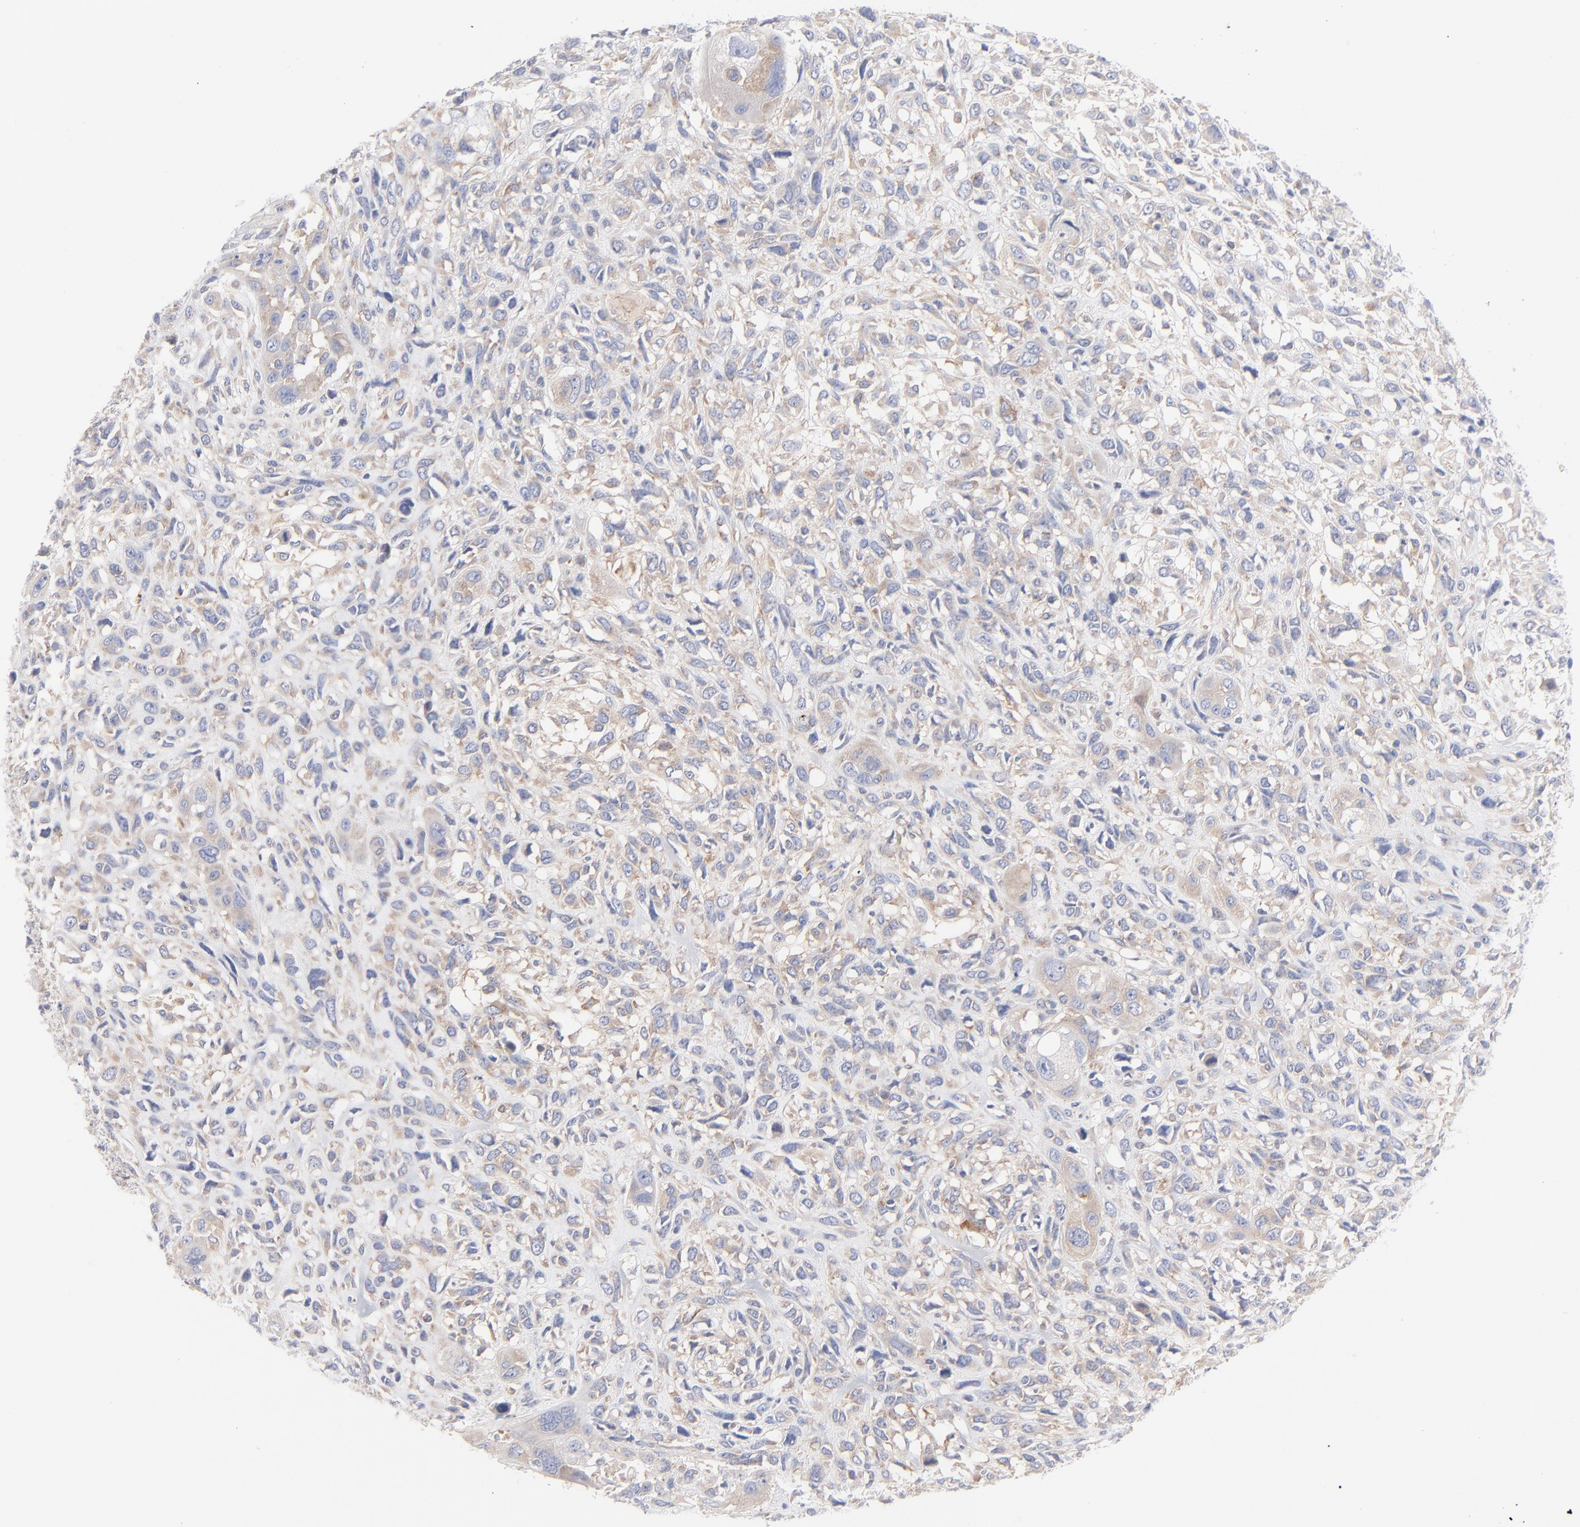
{"staining": {"intensity": "weak", "quantity": "25%-75%", "location": "cytoplasmic/membranous"}, "tissue": "head and neck cancer", "cell_type": "Tumor cells", "image_type": "cancer", "snomed": [{"axis": "morphology", "description": "Neoplasm, malignant, NOS"}, {"axis": "topography", "description": "Salivary gland"}, {"axis": "topography", "description": "Head-Neck"}], "caption": "Head and neck cancer stained for a protein (brown) shows weak cytoplasmic/membranous positive expression in approximately 25%-75% of tumor cells.", "gene": "SEPTIN6", "patient": {"sex": "male", "age": 43}}